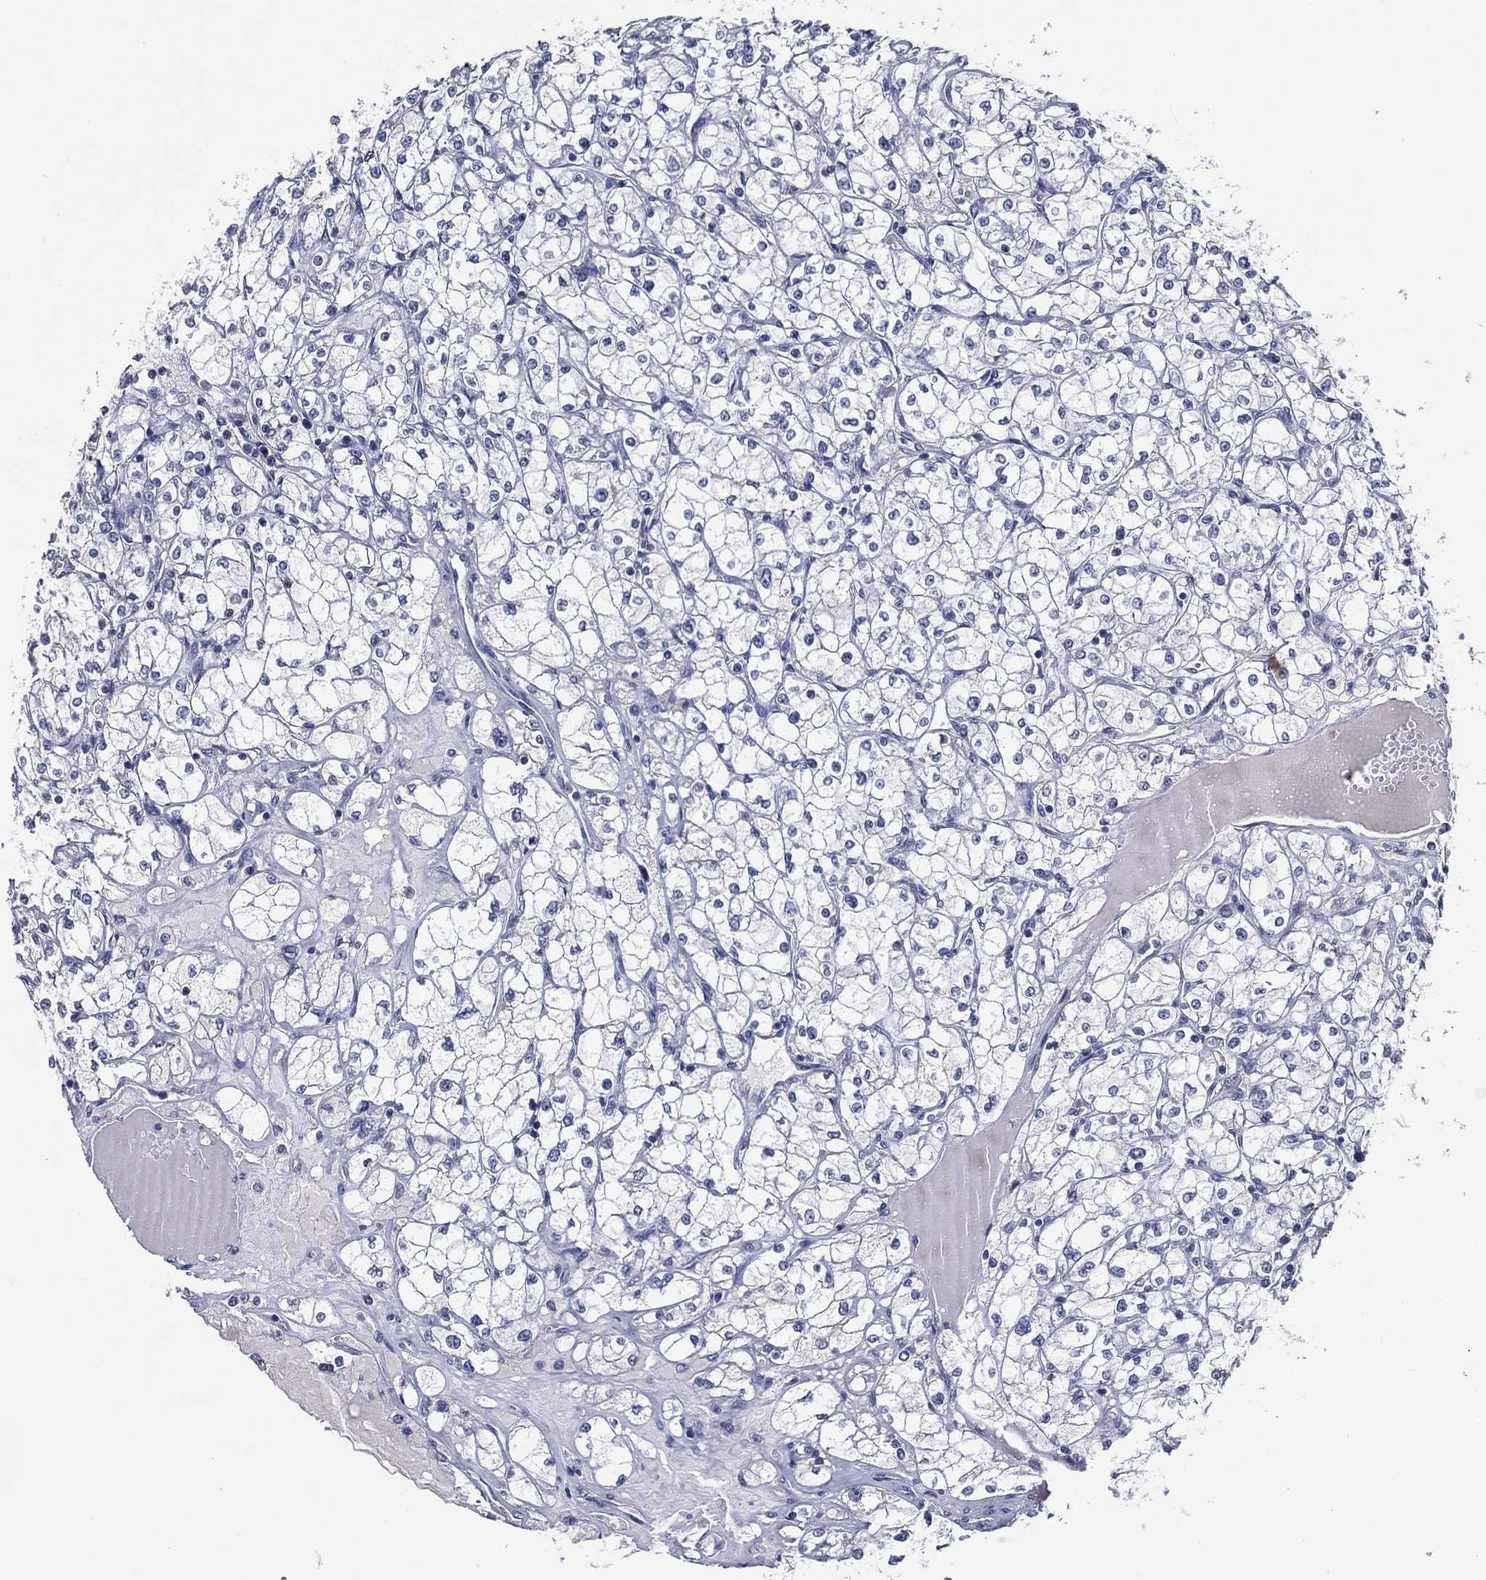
{"staining": {"intensity": "negative", "quantity": "none", "location": "none"}, "tissue": "renal cancer", "cell_type": "Tumor cells", "image_type": "cancer", "snomed": [{"axis": "morphology", "description": "Adenocarcinoma, NOS"}, {"axis": "topography", "description": "Kidney"}], "caption": "Tumor cells show no significant protein positivity in renal cancer.", "gene": "TFAP2A", "patient": {"sex": "male", "age": 67}}